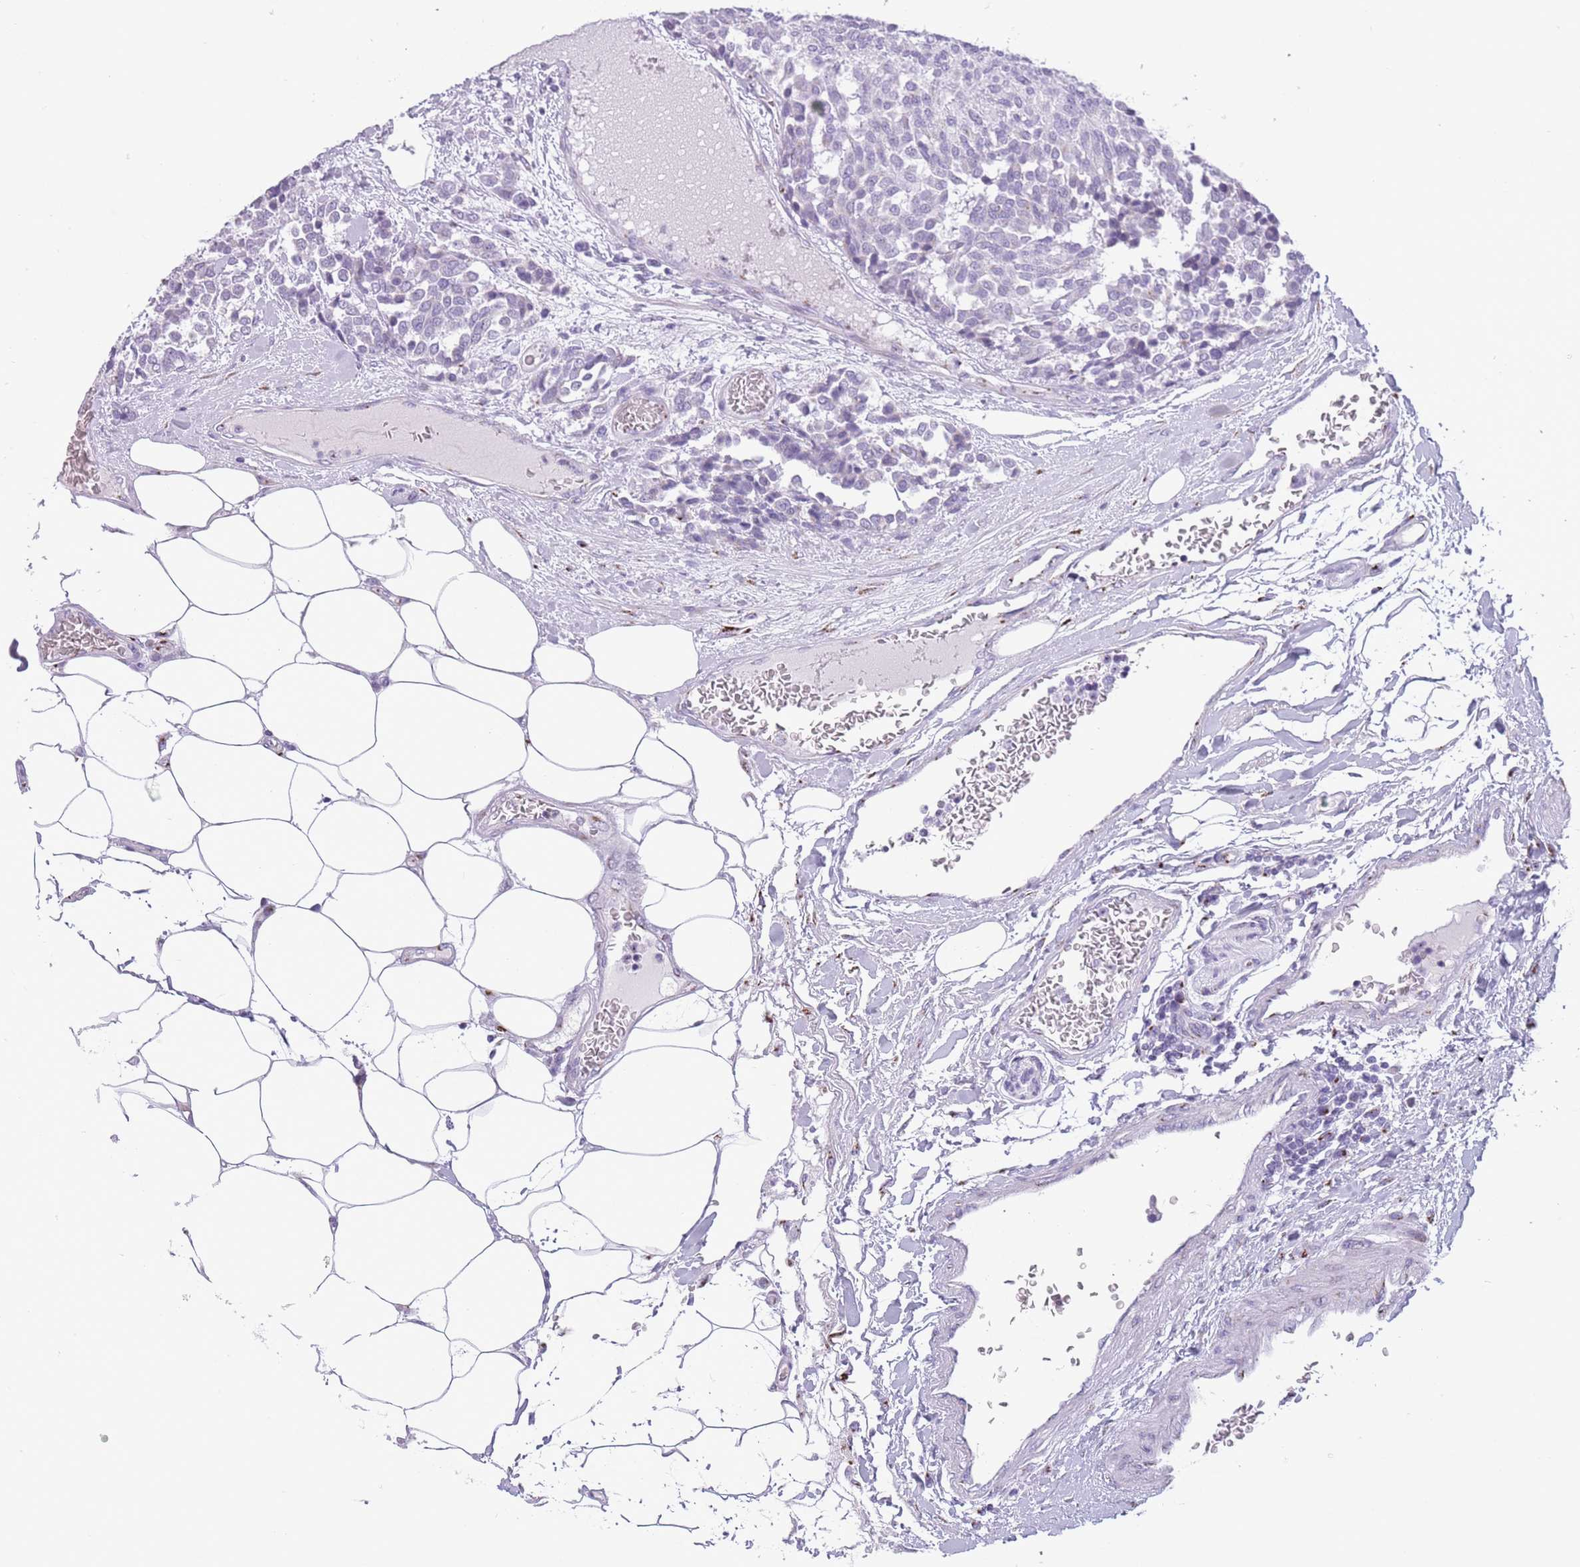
{"staining": {"intensity": "negative", "quantity": "none", "location": "none"}, "tissue": "carcinoid", "cell_type": "Tumor cells", "image_type": "cancer", "snomed": [{"axis": "morphology", "description": "Carcinoid, malignant, NOS"}, {"axis": "topography", "description": "Pancreas"}], "caption": "This is an IHC photomicrograph of carcinoid. There is no positivity in tumor cells.", "gene": "B4GALT2", "patient": {"sex": "female", "age": 54}}